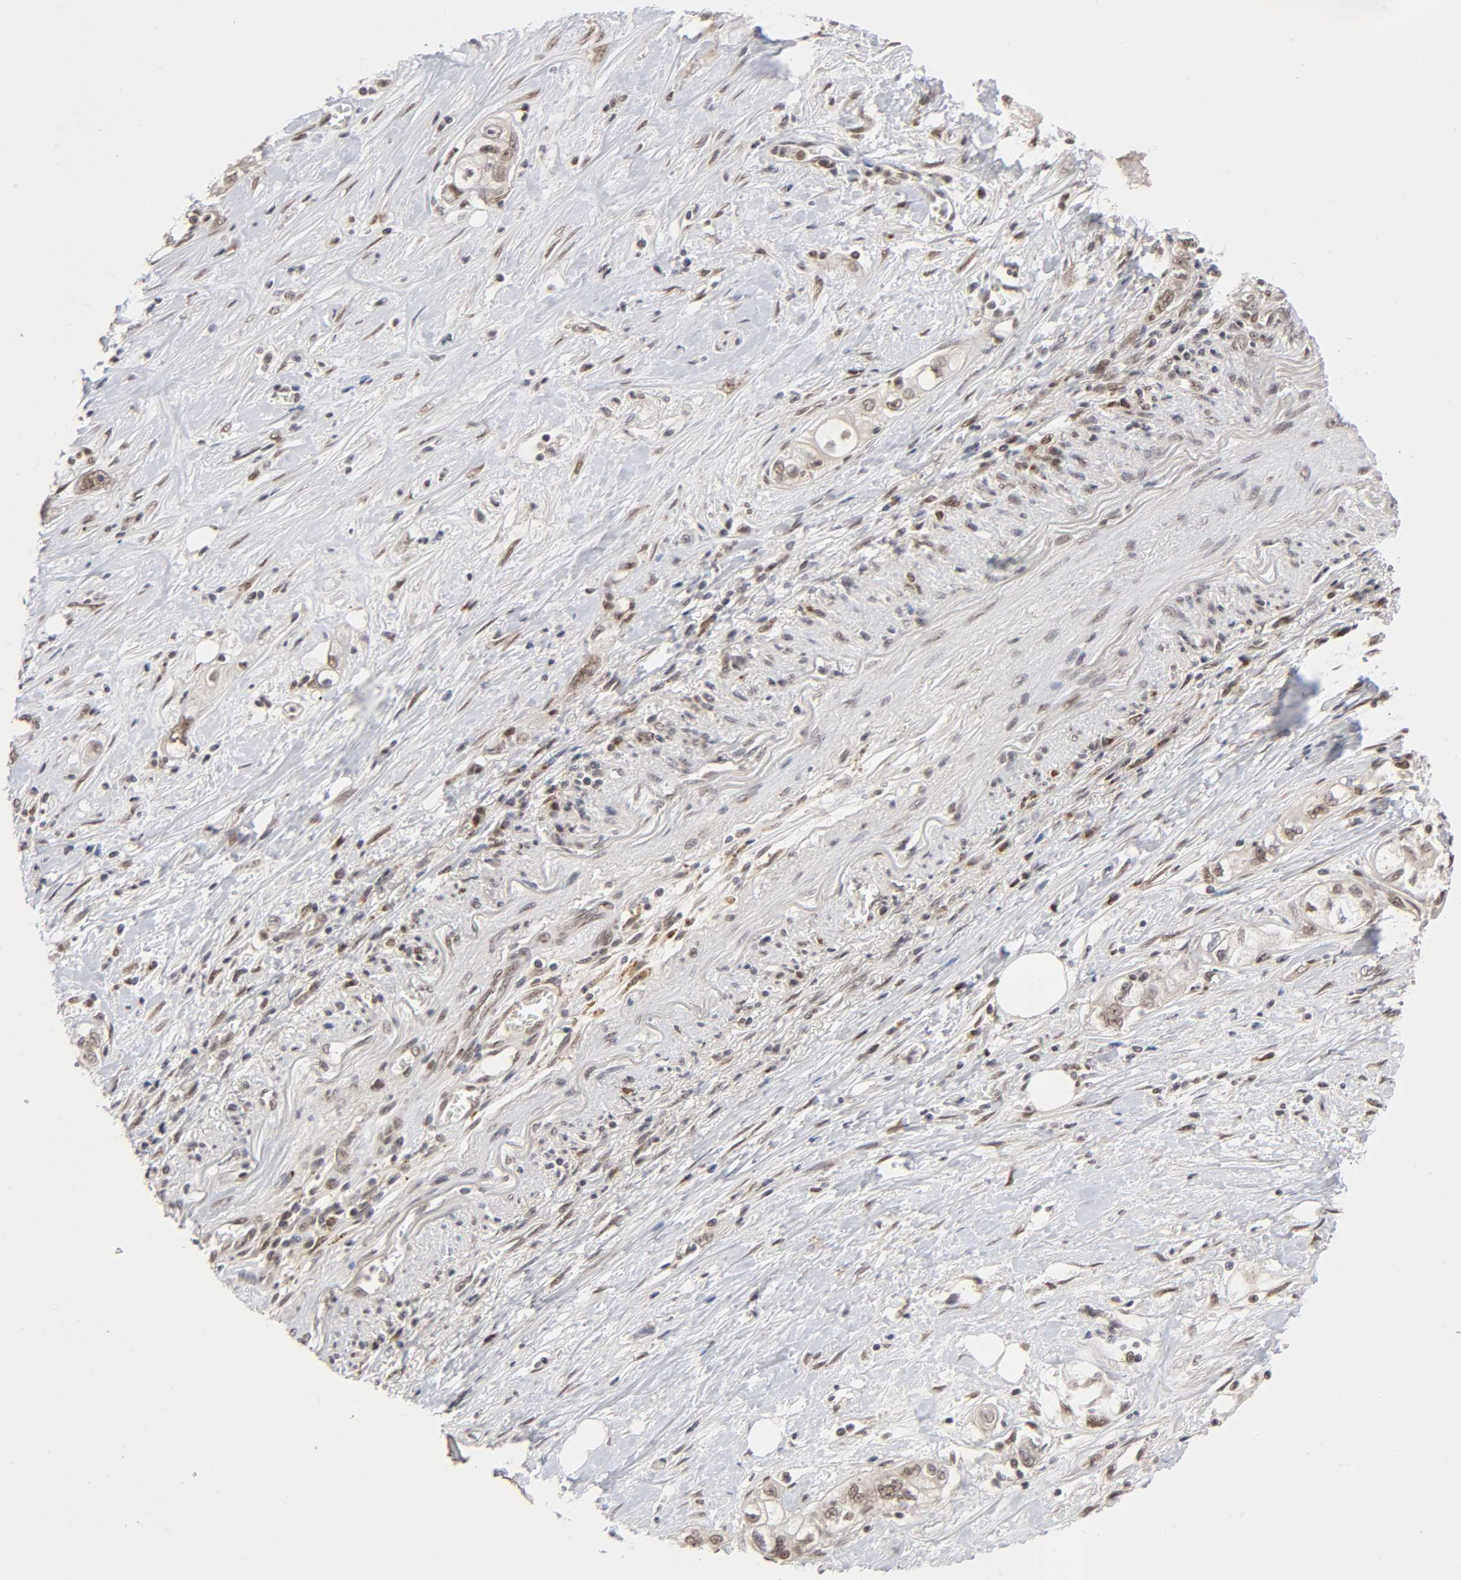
{"staining": {"intensity": "weak", "quantity": ">75%", "location": "cytoplasmic/membranous,nuclear"}, "tissue": "pancreatic cancer", "cell_type": "Tumor cells", "image_type": "cancer", "snomed": [{"axis": "morphology", "description": "Adenocarcinoma, NOS"}, {"axis": "topography", "description": "Pancreas"}], "caption": "An immunohistochemistry (IHC) histopathology image of tumor tissue is shown. Protein staining in brown shows weak cytoplasmic/membranous and nuclear positivity in adenocarcinoma (pancreatic) within tumor cells.", "gene": "EP300", "patient": {"sex": "male", "age": 70}}